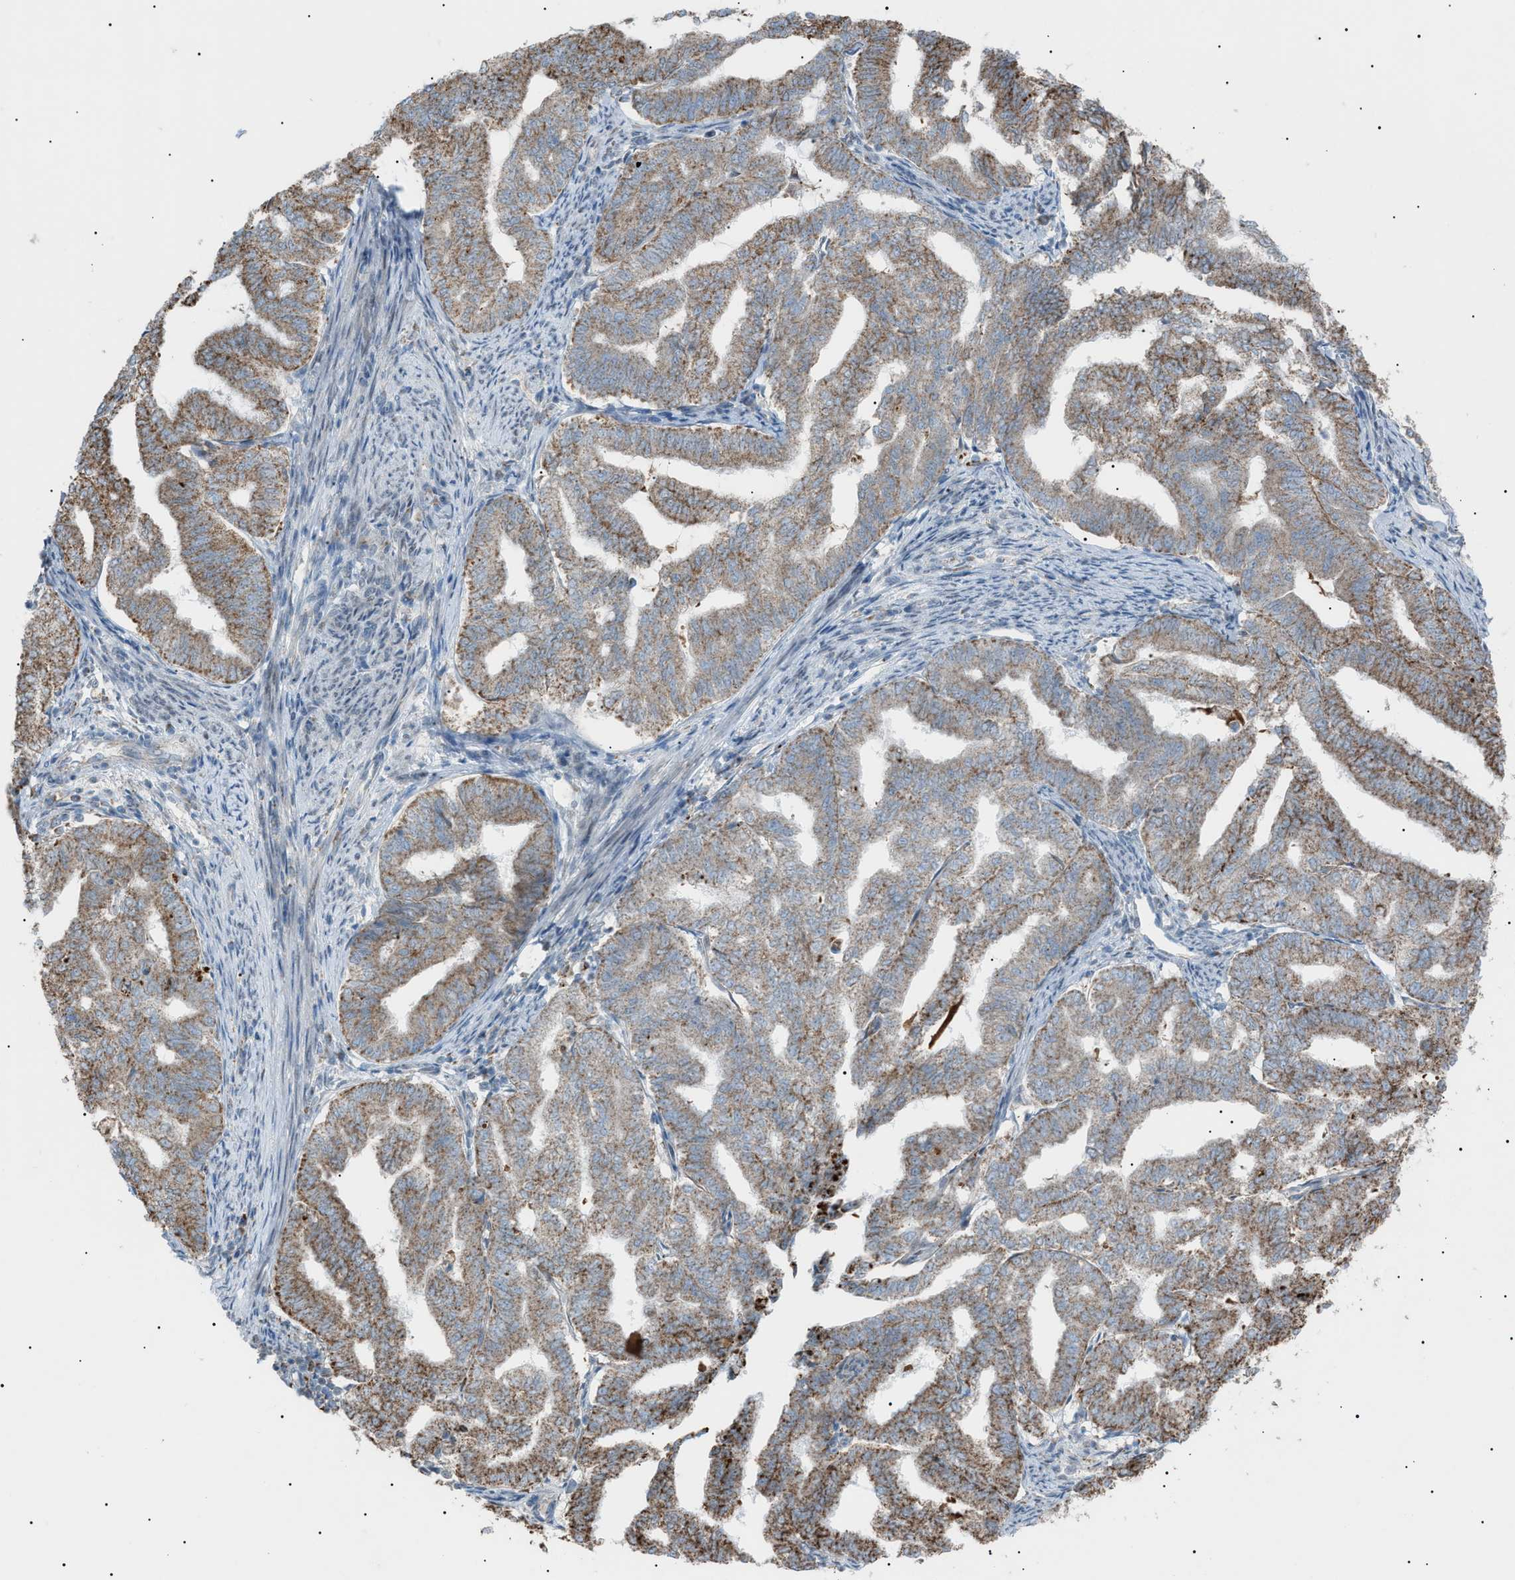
{"staining": {"intensity": "moderate", "quantity": ">75%", "location": "cytoplasmic/membranous"}, "tissue": "endometrial cancer", "cell_type": "Tumor cells", "image_type": "cancer", "snomed": [{"axis": "morphology", "description": "Adenocarcinoma, NOS"}, {"axis": "topography", "description": "Endometrium"}], "caption": "This histopathology image reveals immunohistochemistry (IHC) staining of endometrial cancer (adenocarcinoma), with medium moderate cytoplasmic/membranous positivity in approximately >75% of tumor cells.", "gene": "ZNF516", "patient": {"sex": "female", "age": 79}}